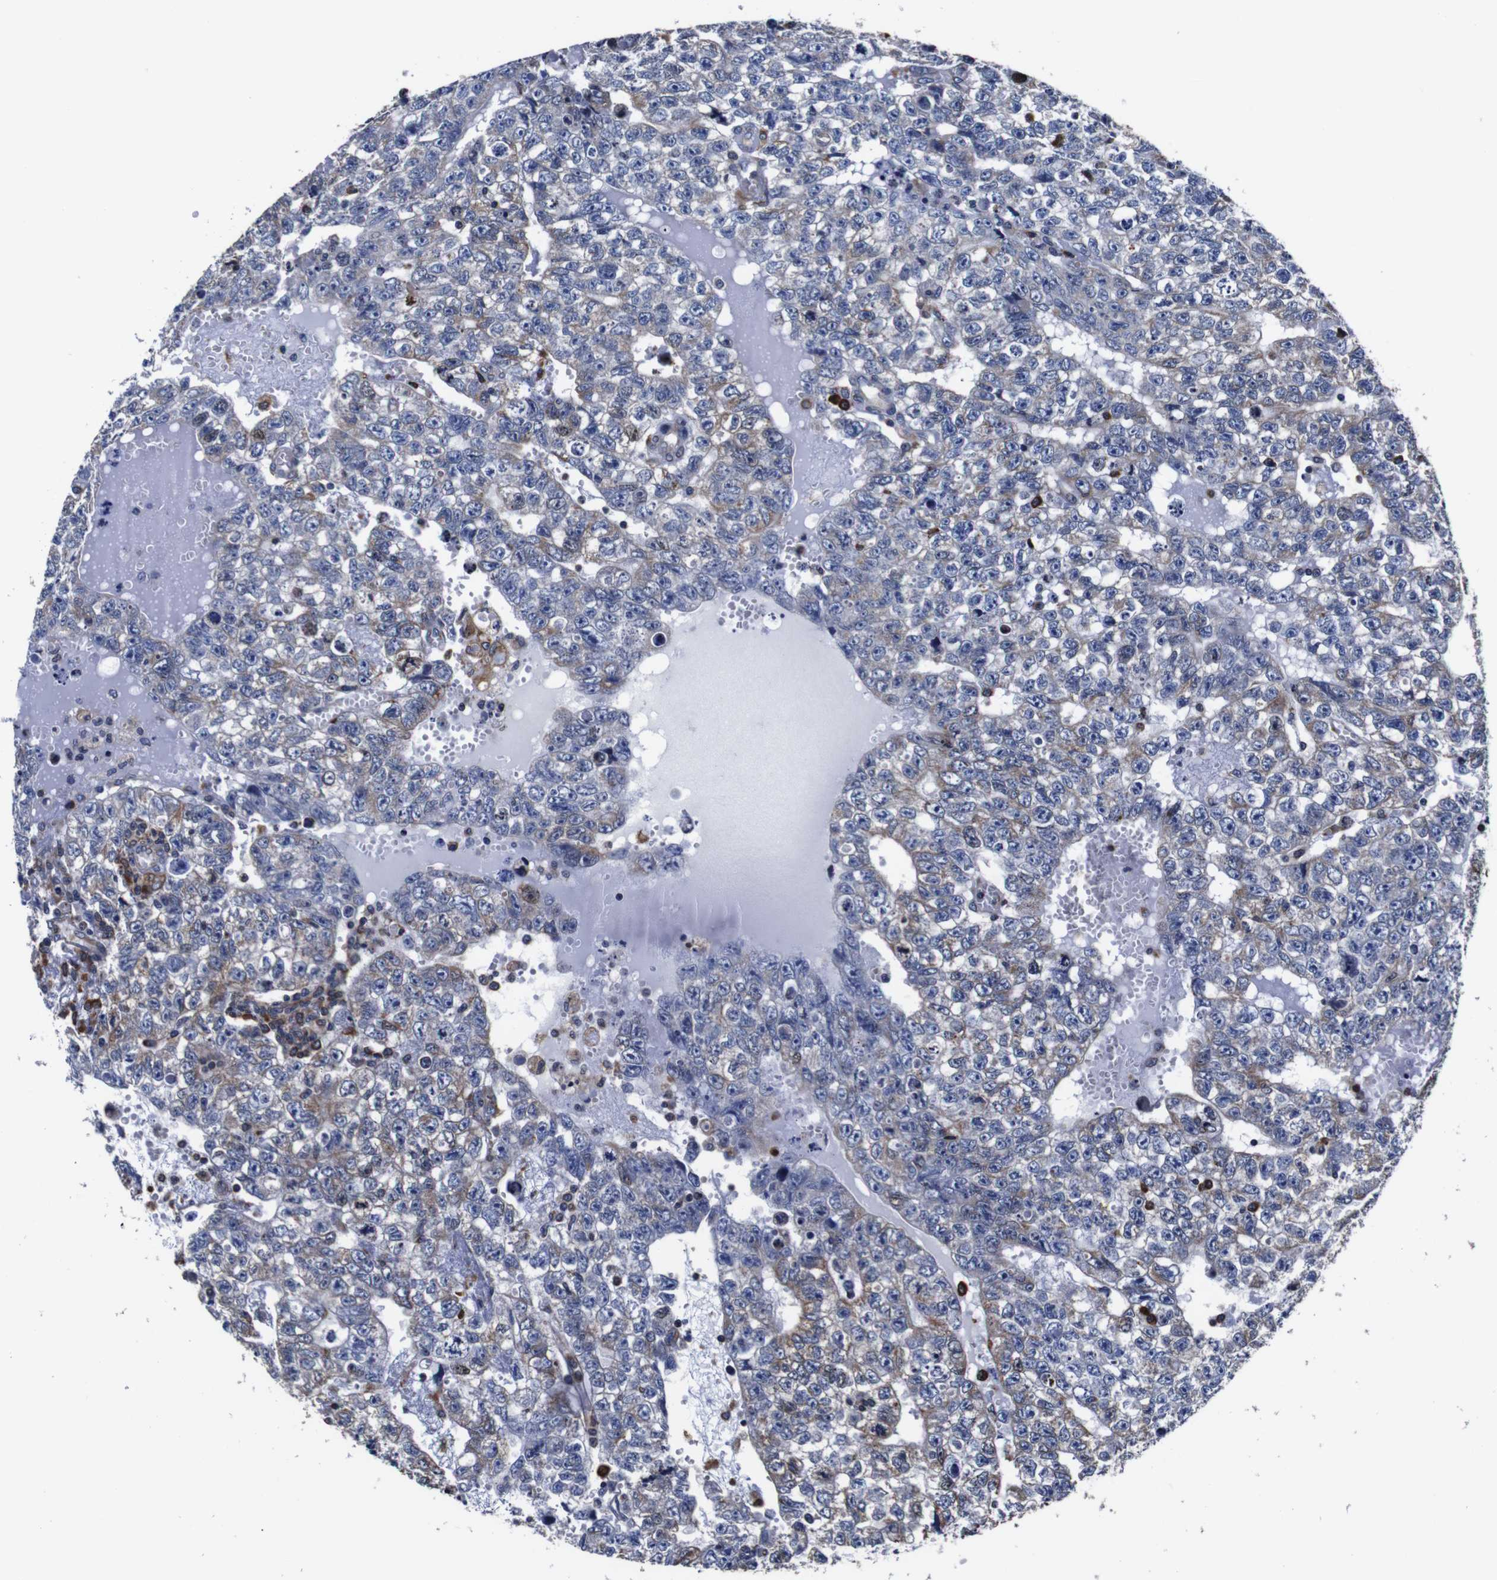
{"staining": {"intensity": "weak", "quantity": "<25%", "location": "cytoplasmic/membranous"}, "tissue": "testis cancer", "cell_type": "Tumor cells", "image_type": "cancer", "snomed": [{"axis": "morphology", "description": "Seminoma, NOS"}, {"axis": "morphology", "description": "Carcinoma, Embryonal, NOS"}, {"axis": "topography", "description": "Testis"}], "caption": "Tumor cells are negative for protein expression in human seminoma (testis). (Stains: DAB IHC with hematoxylin counter stain, Microscopy: brightfield microscopy at high magnification).", "gene": "PPIB", "patient": {"sex": "male", "age": 38}}